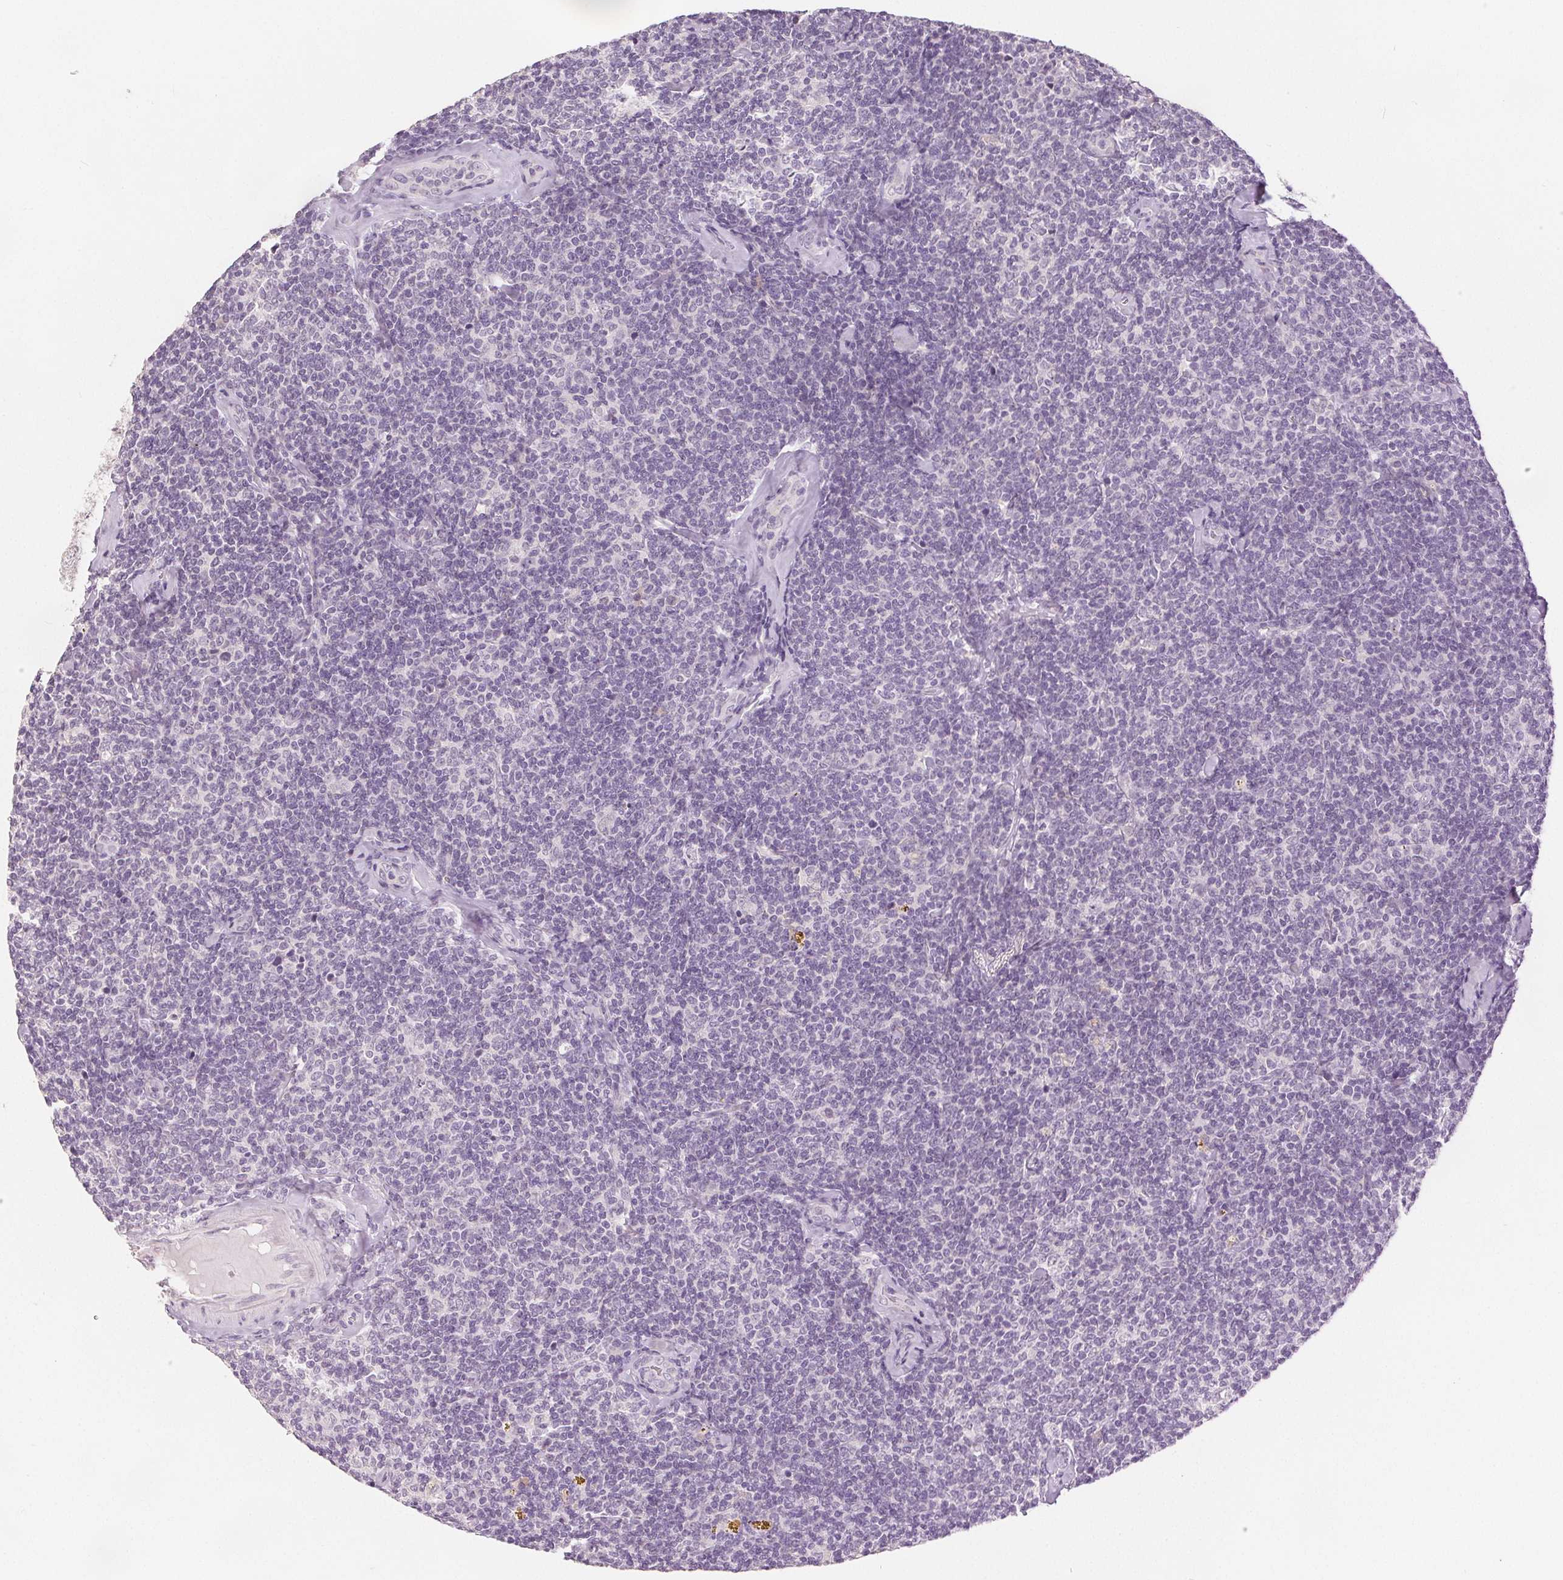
{"staining": {"intensity": "negative", "quantity": "none", "location": "none"}, "tissue": "lymphoma", "cell_type": "Tumor cells", "image_type": "cancer", "snomed": [{"axis": "morphology", "description": "Malignant lymphoma, non-Hodgkin's type, Low grade"}, {"axis": "topography", "description": "Lymph node"}], "caption": "Immunohistochemical staining of human lymphoma displays no significant staining in tumor cells. (DAB (3,3'-diaminobenzidine) immunohistochemistry visualized using brightfield microscopy, high magnification).", "gene": "CA12", "patient": {"sex": "female", "age": 56}}